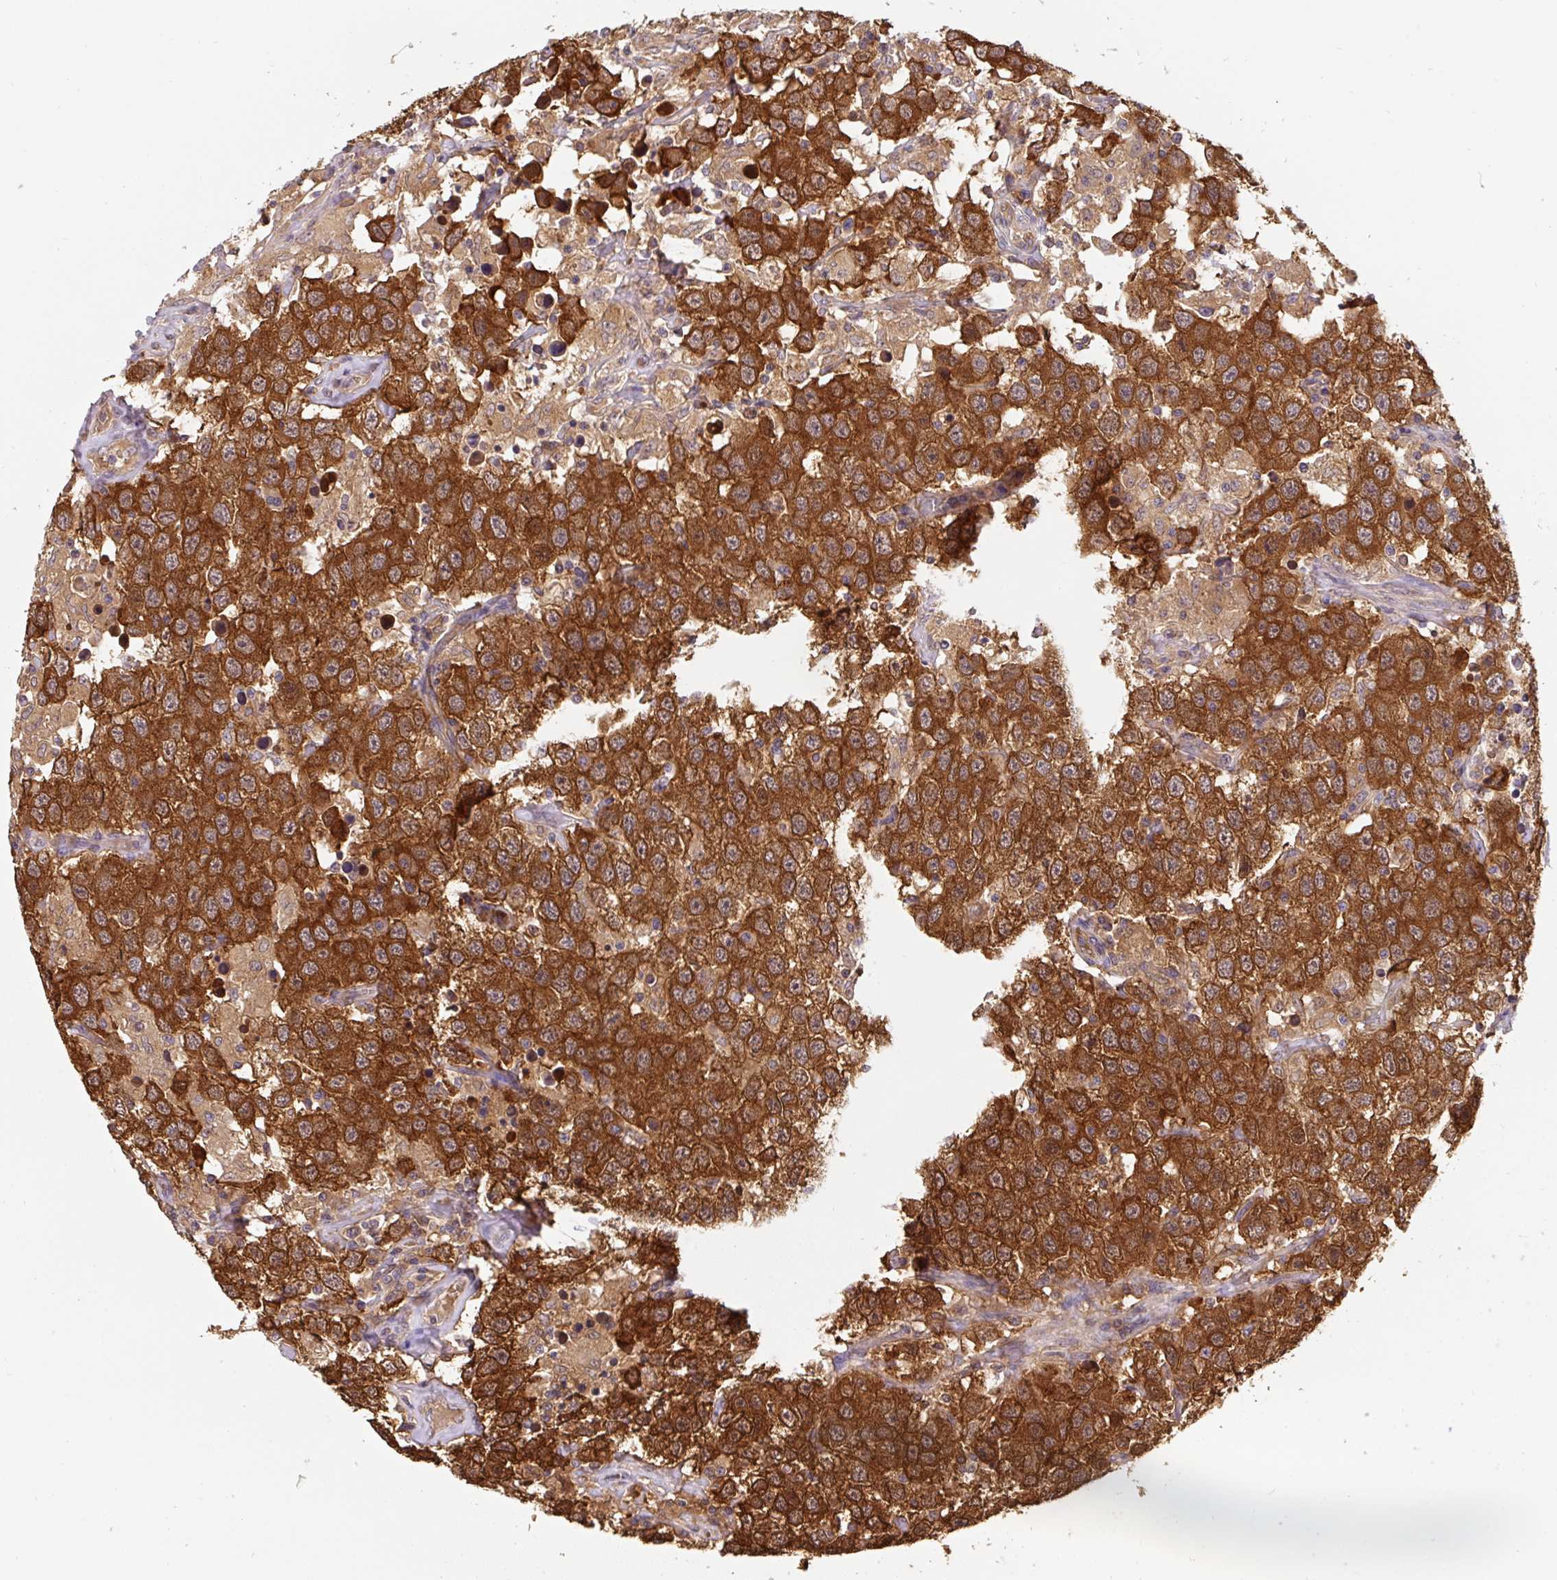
{"staining": {"intensity": "strong", "quantity": ">75%", "location": "cytoplasmic/membranous"}, "tissue": "testis cancer", "cell_type": "Tumor cells", "image_type": "cancer", "snomed": [{"axis": "morphology", "description": "Seminoma, NOS"}, {"axis": "topography", "description": "Testis"}], "caption": "Immunohistochemistry micrograph of testis seminoma stained for a protein (brown), which exhibits high levels of strong cytoplasmic/membranous staining in about >75% of tumor cells.", "gene": "ST13", "patient": {"sex": "male", "age": 41}}